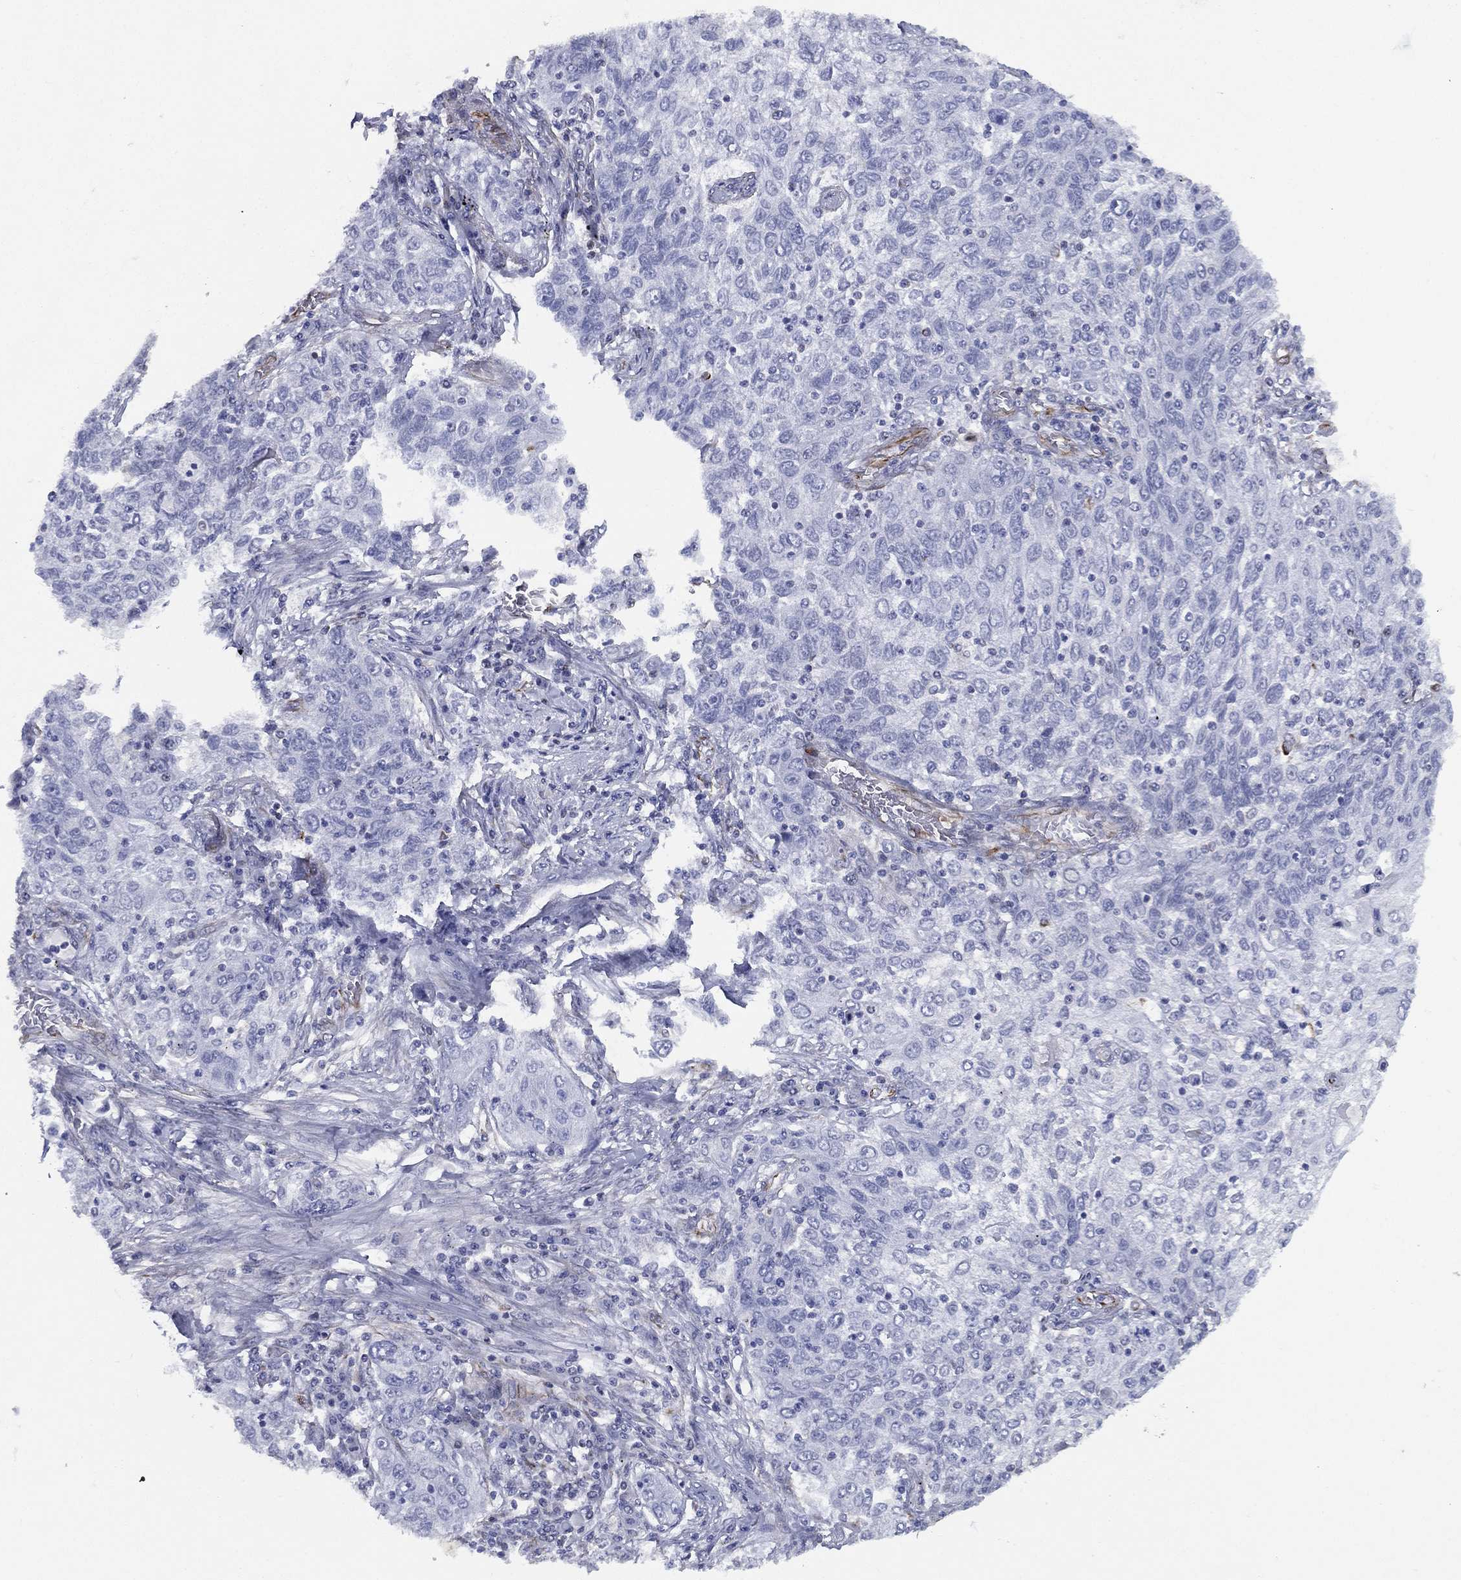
{"staining": {"intensity": "negative", "quantity": "none", "location": "none"}, "tissue": "lung cancer", "cell_type": "Tumor cells", "image_type": "cancer", "snomed": [{"axis": "morphology", "description": "Squamous cell carcinoma, NOS"}, {"axis": "topography", "description": "Lung"}], "caption": "The image exhibits no significant positivity in tumor cells of lung cancer.", "gene": "MAS1", "patient": {"sex": "female", "age": 69}}